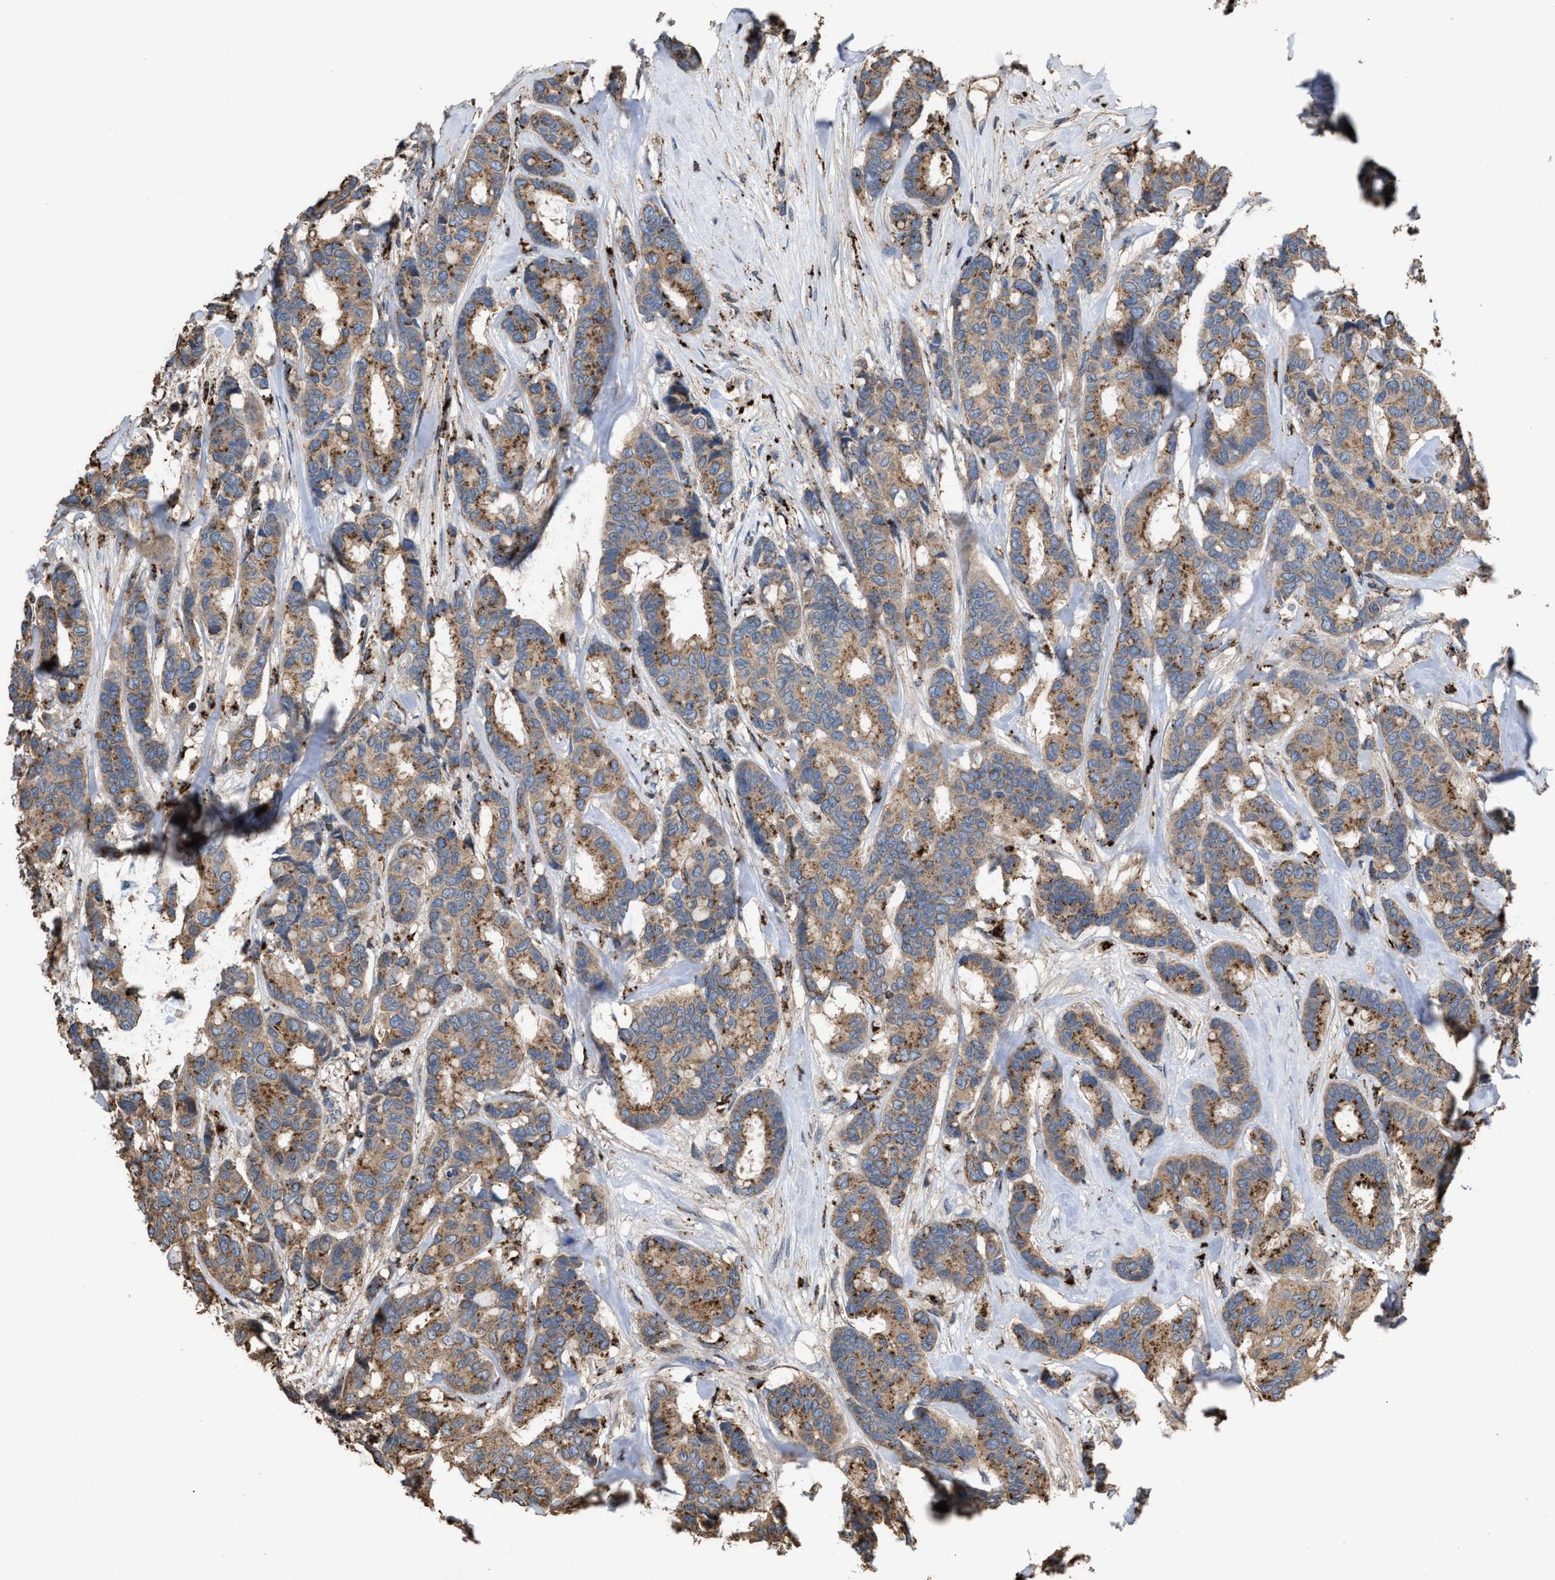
{"staining": {"intensity": "moderate", "quantity": ">75%", "location": "cytoplasmic/membranous"}, "tissue": "breast cancer", "cell_type": "Tumor cells", "image_type": "cancer", "snomed": [{"axis": "morphology", "description": "Duct carcinoma"}, {"axis": "topography", "description": "Breast"}], "caption": "Breast cancer (invasive ductal carcinoma) stained for a protein exhibits moderate cytoplasmic/membranous positivity in tumor cells. Using DAB (3,3'-diaminobenzidine) (brown) and hematoxylin (blue) stains, captured at high magnification using brightfield microscopy.", "gene": "ELMO3", "patient": {"sex": "female", "age": 87}}